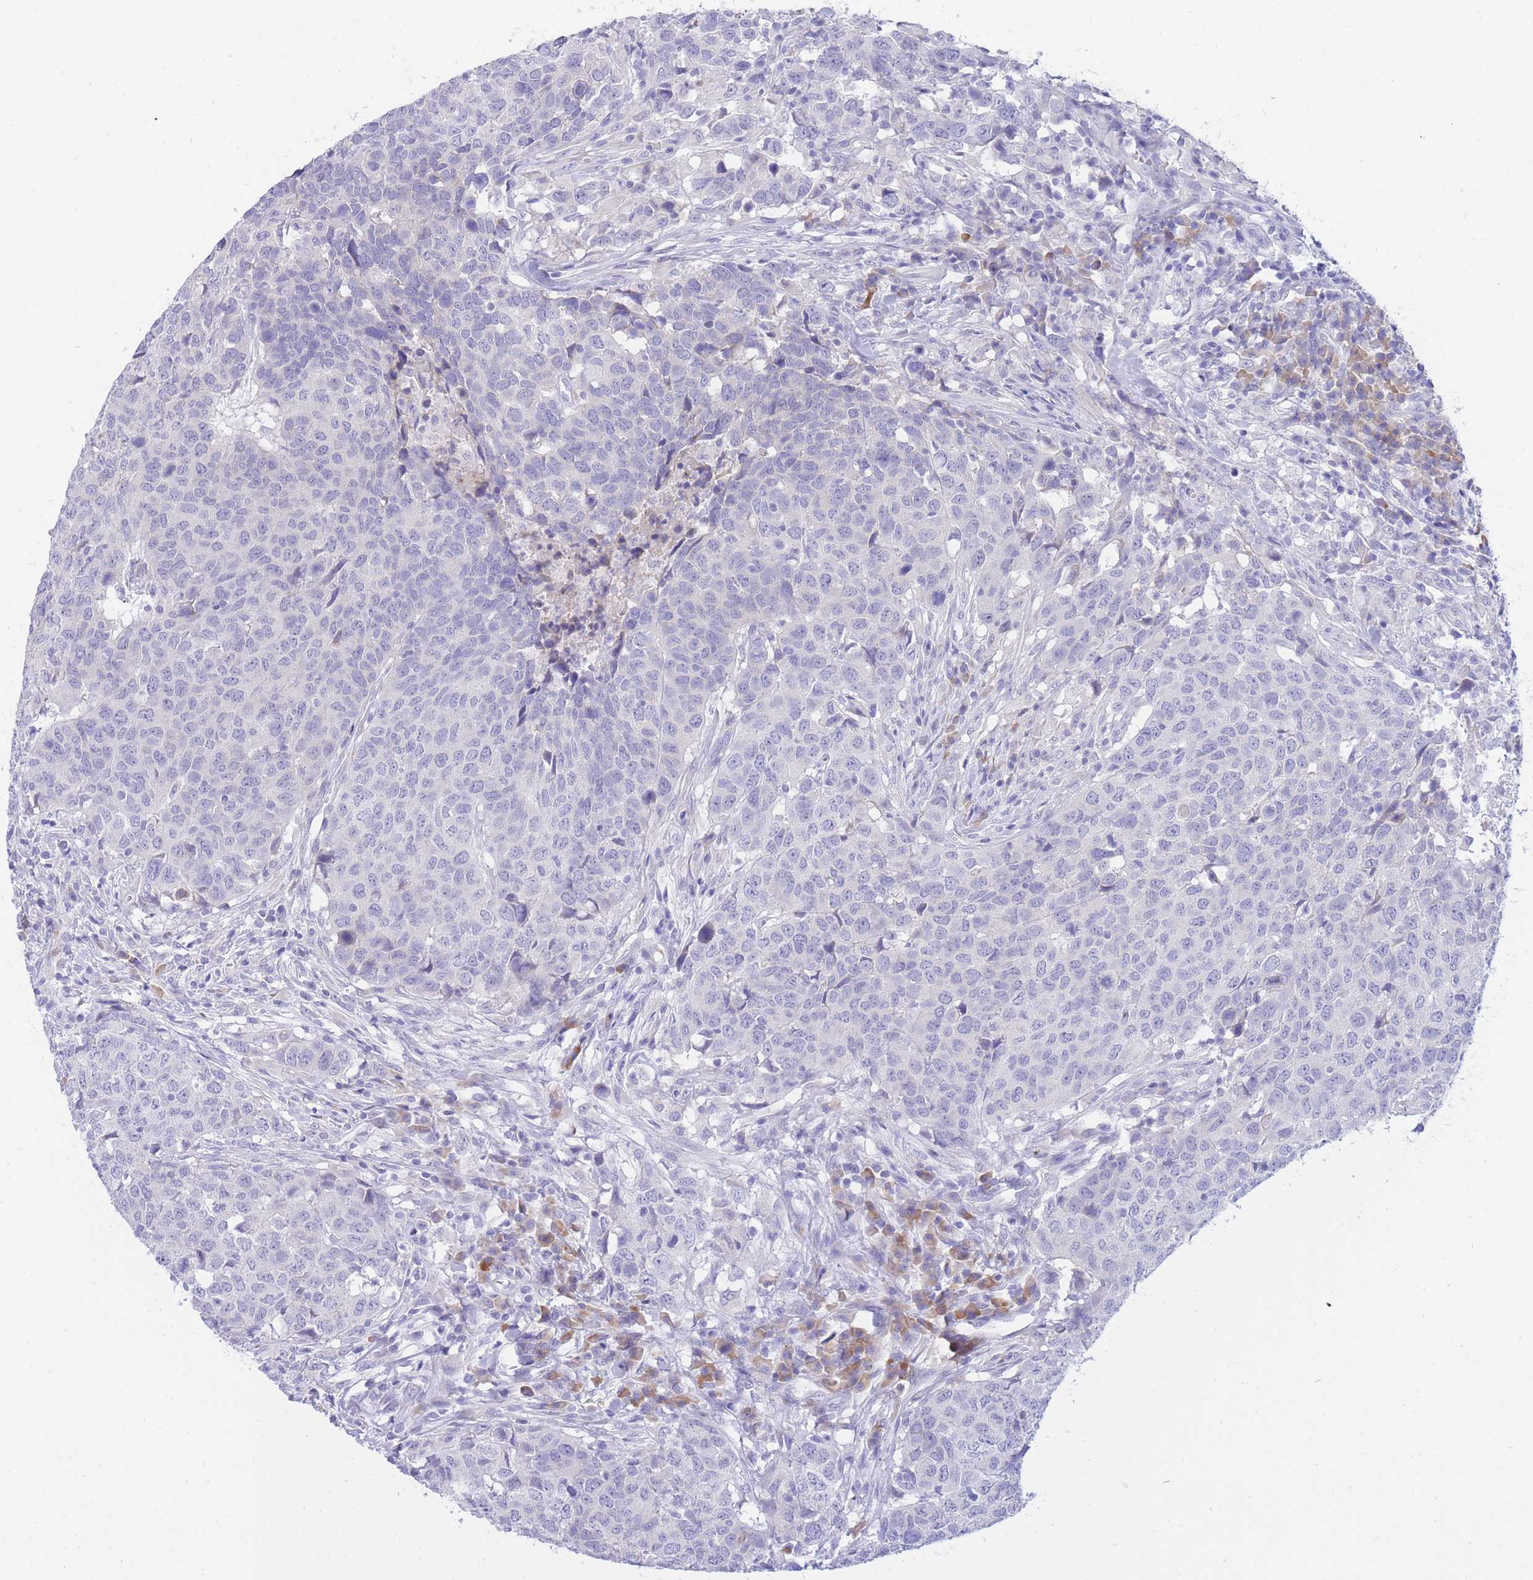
{"staining": {"intensity": "negative", "quantity": "none", "location": "none"}, "tissue": "head and neck cancer", "cell_type": "Tumor cells", "image_type": "cancer", "snomed": [{"axis": "morphology", "description": "Normal tissue, NOS"}, {"axis": "morphology", "description": "Squamous cell carcinoma, NOS"}, {"axis": "topography", "description": "Skeletal muscle"}, {"axis": "topography", "description": "Vascular tissue"}, {"axis": "topography", "description": "Peripheral nerve tissue"}, {"axis": "topography", "description": "Head-Neck"}], "caption": "This is a histopathology image of immunohistochemistry (IHC) staining of head and neck cancer (squamous cell carcinoma), which shows no expression in tumor cells. (DAB (3,3'-diaminobenzidine) IHC, high magnification).", "gene": "SSUH2", "patient": {"sex": "male", "age": 66}}